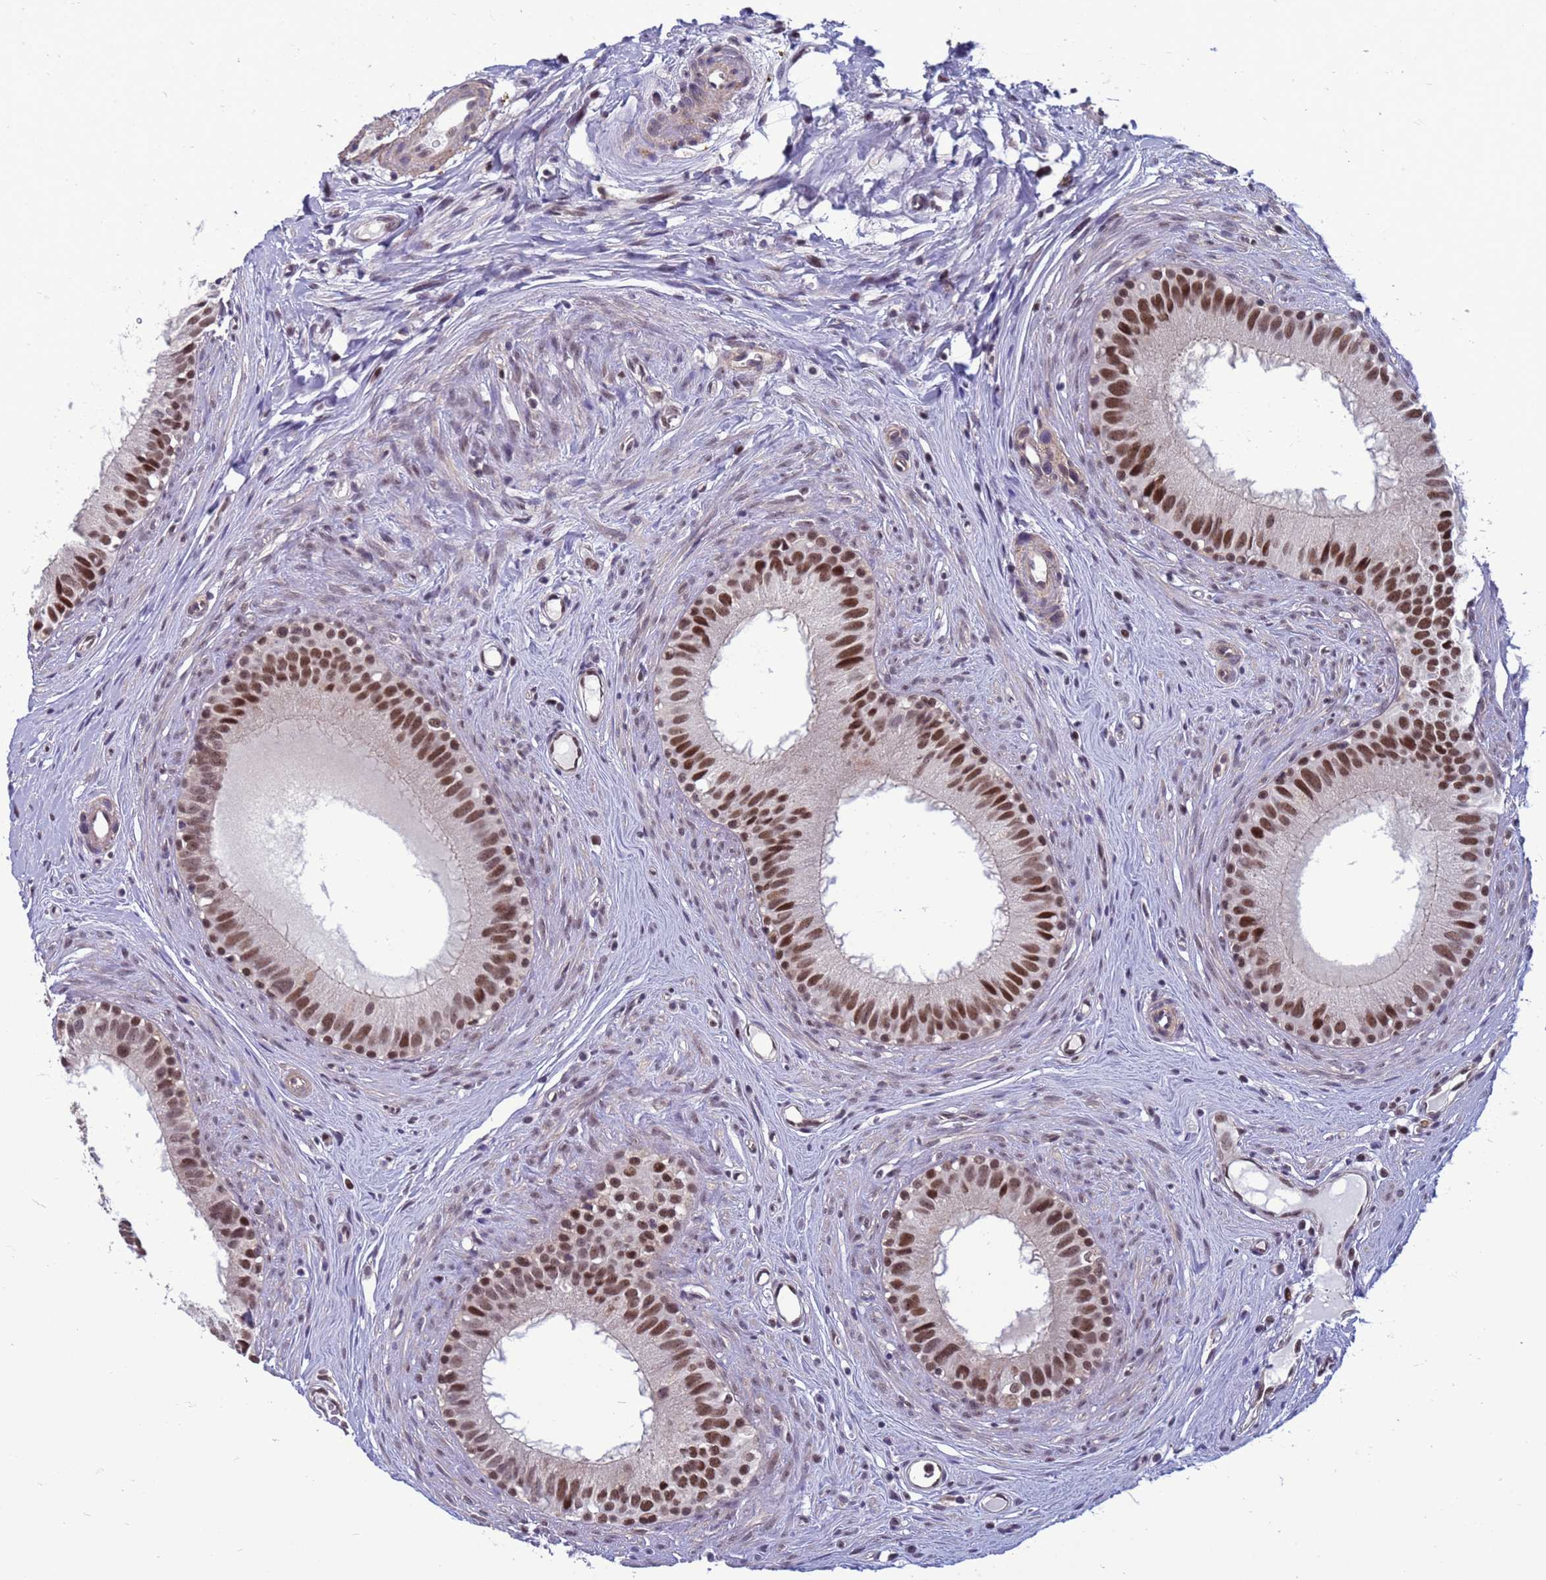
{"staining": {"intensity": "strong", "quantity": ">75%", "location": "nuclear"}, "tissue": "epididymis", "cell_type": "Glandular cells", "image_type": "normal", "snomed": [{"axis": "morphology", "description": "Normal tissue, NOS"}, {"axis": "topography", "description": "Epididymis"}], "caption": "Benign epididymis demonstrates strong nuclear expression in approximately >75% of glandular cells (Stains: DAB (3,3'-diaminobenzidine) in brown, nuclei in blue, Microscopy: brightfield microscopy at high magnification)..", "gene": "NSL1", "patient": {"sex": "male", "age": 80}}